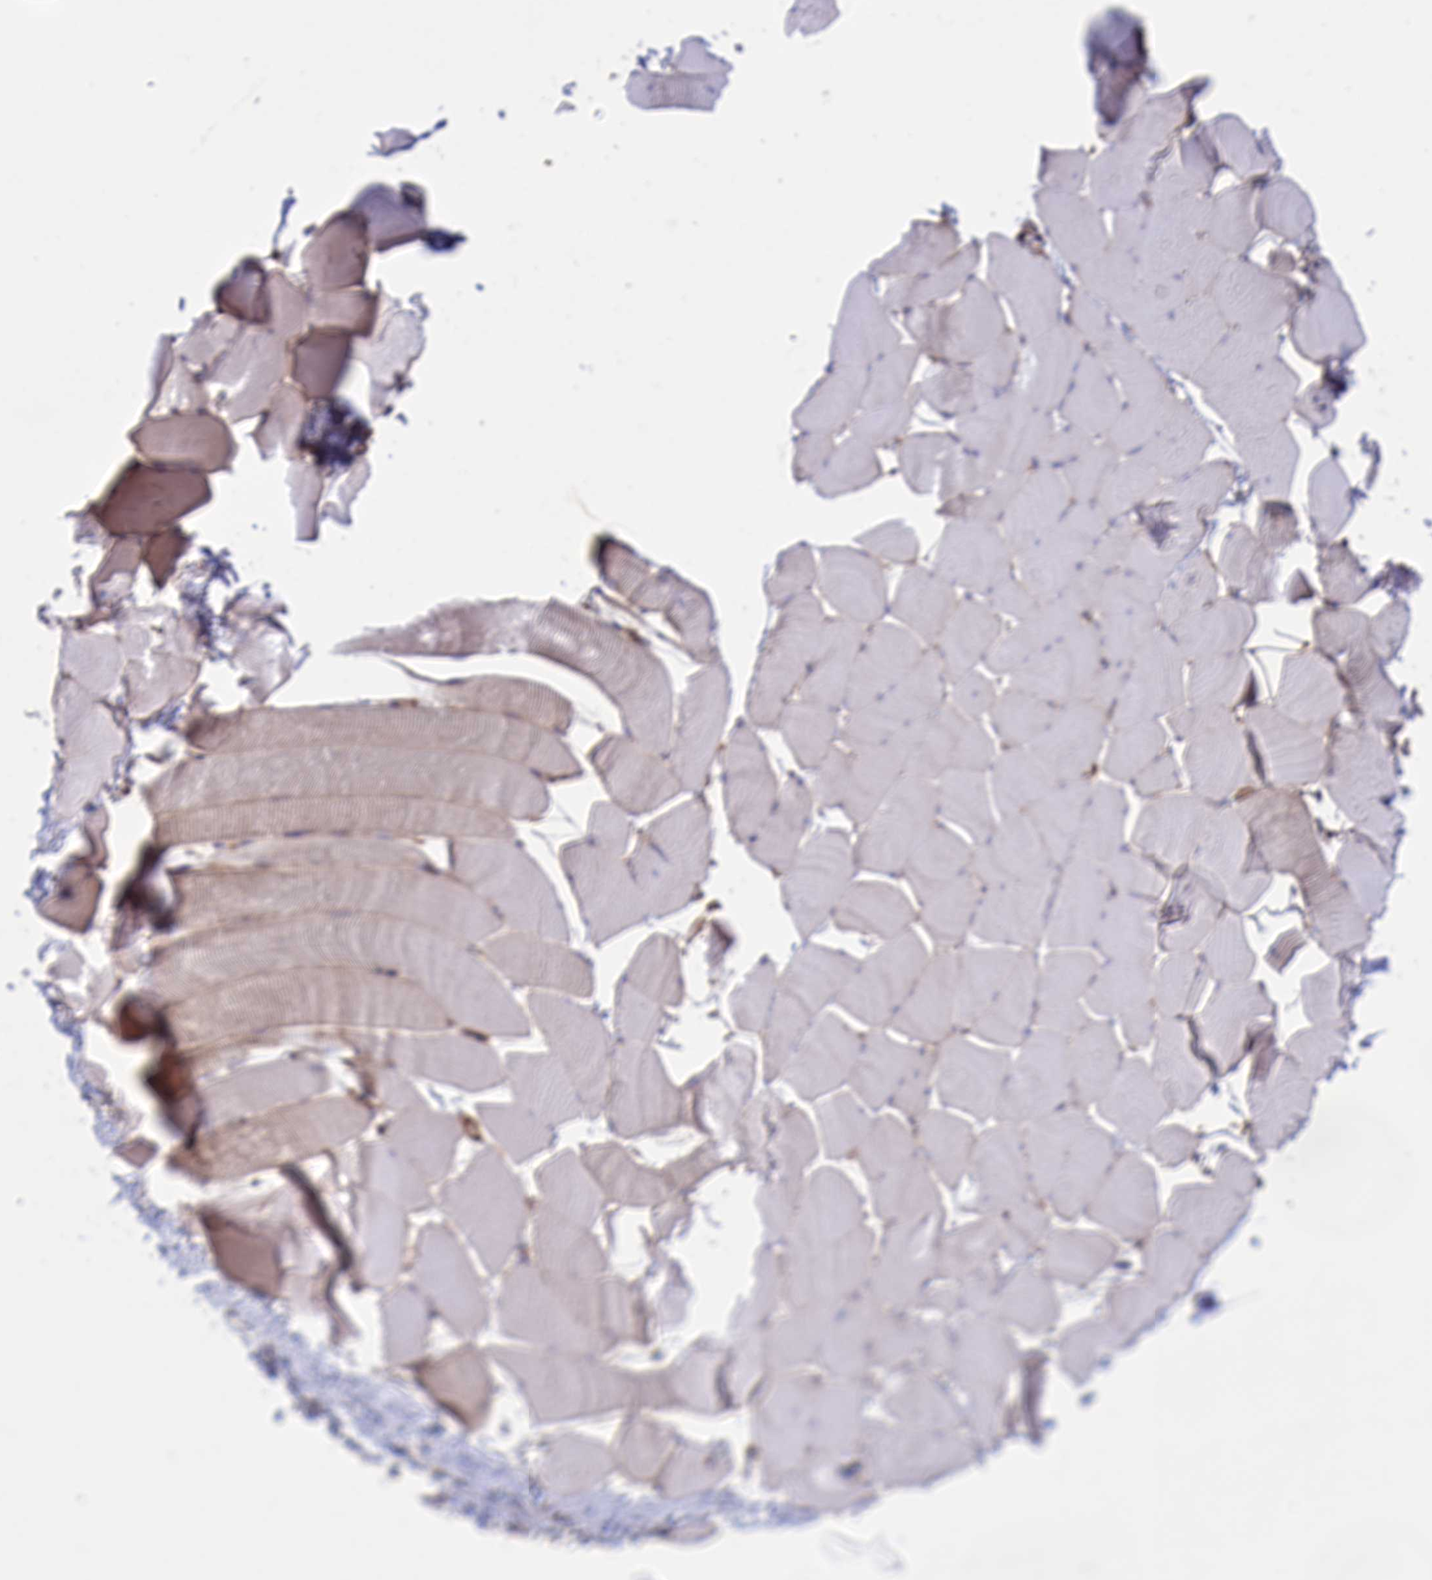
{"staining": {"intensity": "negative", "quantity": "none", "location": "none"}, "tissue": "skeletal muscle", "cell_type": "Myocytes", "image_type": "normal", "snomed": [{"axis": "morphology", "description": "Normal tissue, NOS"}, {"axis": "topography", "description": "Skeletal muscle"}], "caption": "A high-resolution histopathology image shows immunohistochemistry staining of benign skeletal muscle, which exhibits no significant expression in myocytes. (DAB (3,3'-diaminobenzidine) immunohistochemistry (IHC) visualized using brightfield microscopy, high magnification).", "gene": "SCAMP4", "patient": {"sex": "male", "age": 25}}